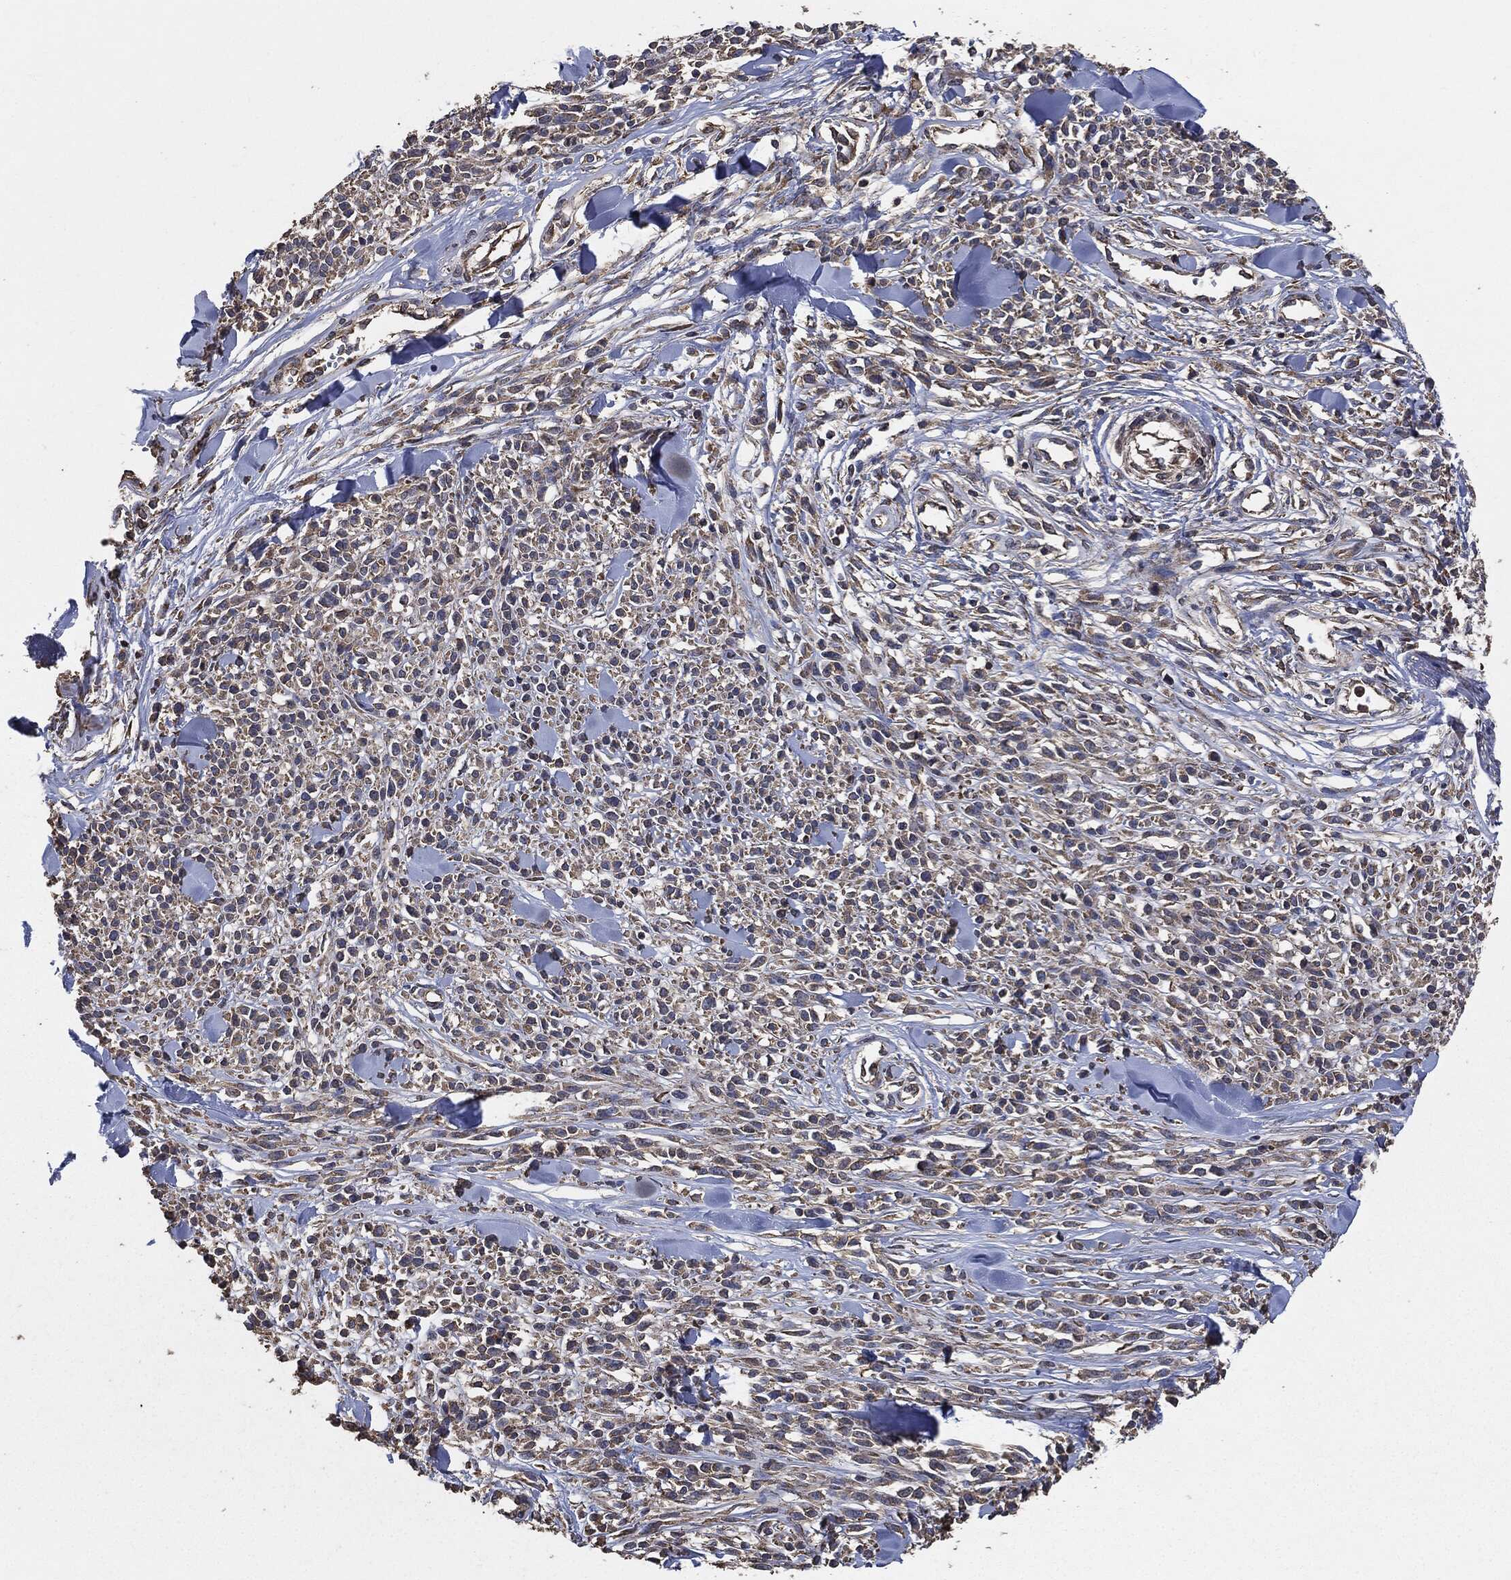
{"staining": {"intensity": "weak", "quantity": "<25%", "location": "cytoplasmic/membranous"}, "tissue": "melanoma", "cell_type": "Tumor cells", "image_type": "cancer", "snomed": [{"axis": "morphology", "description": "Malignant melanoma, NOS"}, {"axis": "topography", "description": "Skin"}, {"axis": "topography", "description": "Skin of trunk"}], "caption": "Malignant melanoma was stained to show a protein in brown. There is no significant staining in tumor cells.", "gene": "STK3", "patient": {"sex": "male", "age": 74}}